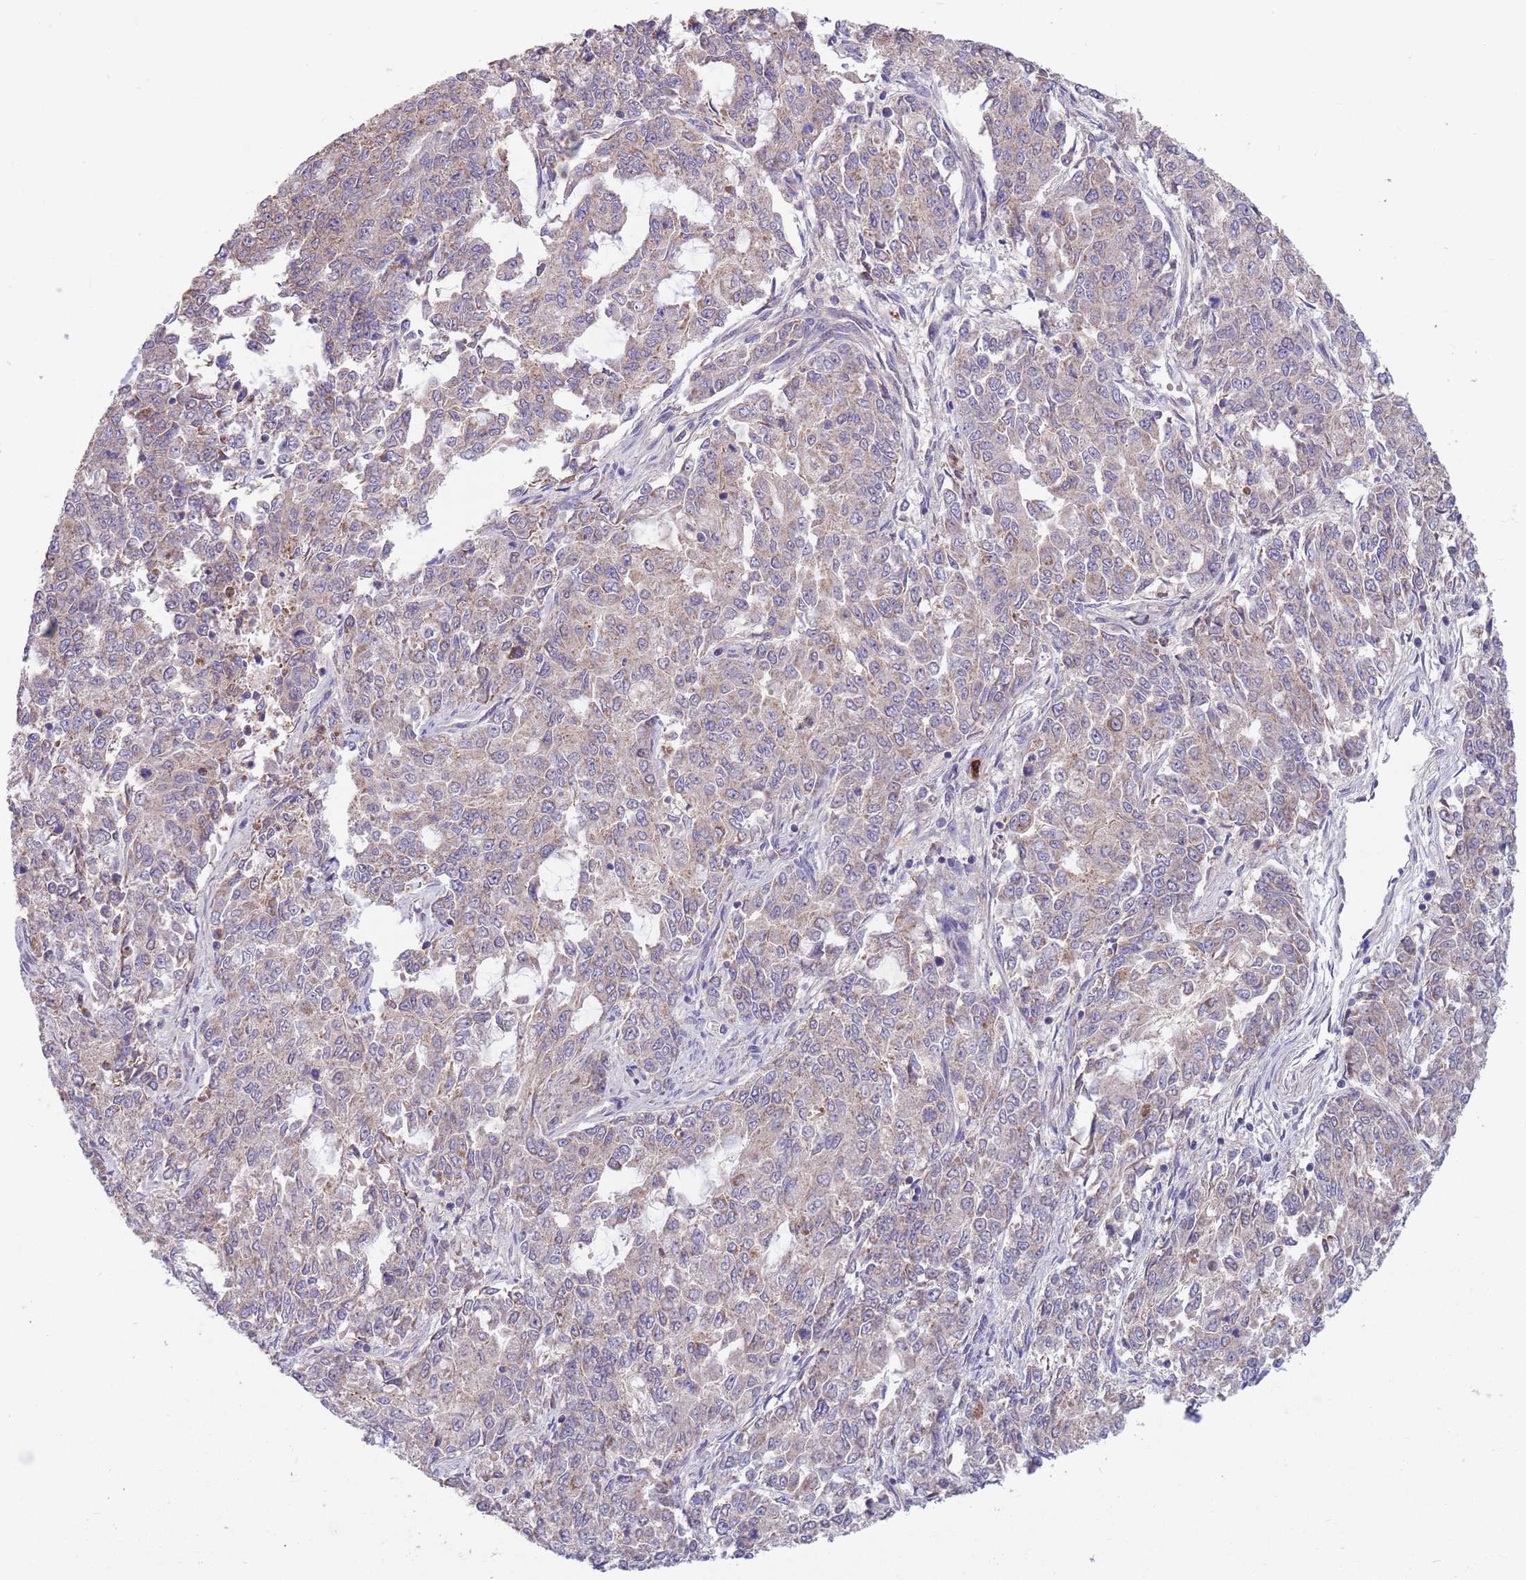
{"staining": {"intensity": "weak", "quantity": "<25%", "location": "cytoplasmic/membranous"}, "tissue": "endometrial cancer", "cell_type": "Tumor cells", "image_type": "cancer", "snomed": [{"axis": "morphology", "description": "Adenocarcinoma, NOS"}, {"axis": "topography", "description": "Endometrium"}], "caption": "High power microscopy photomicrograph of an IHC image of adenocarcinoma (endometrial), revealing no significant positivity in tumor cells.", "gene": "DDT", "patient": {"sex": "female", "age": 50}}